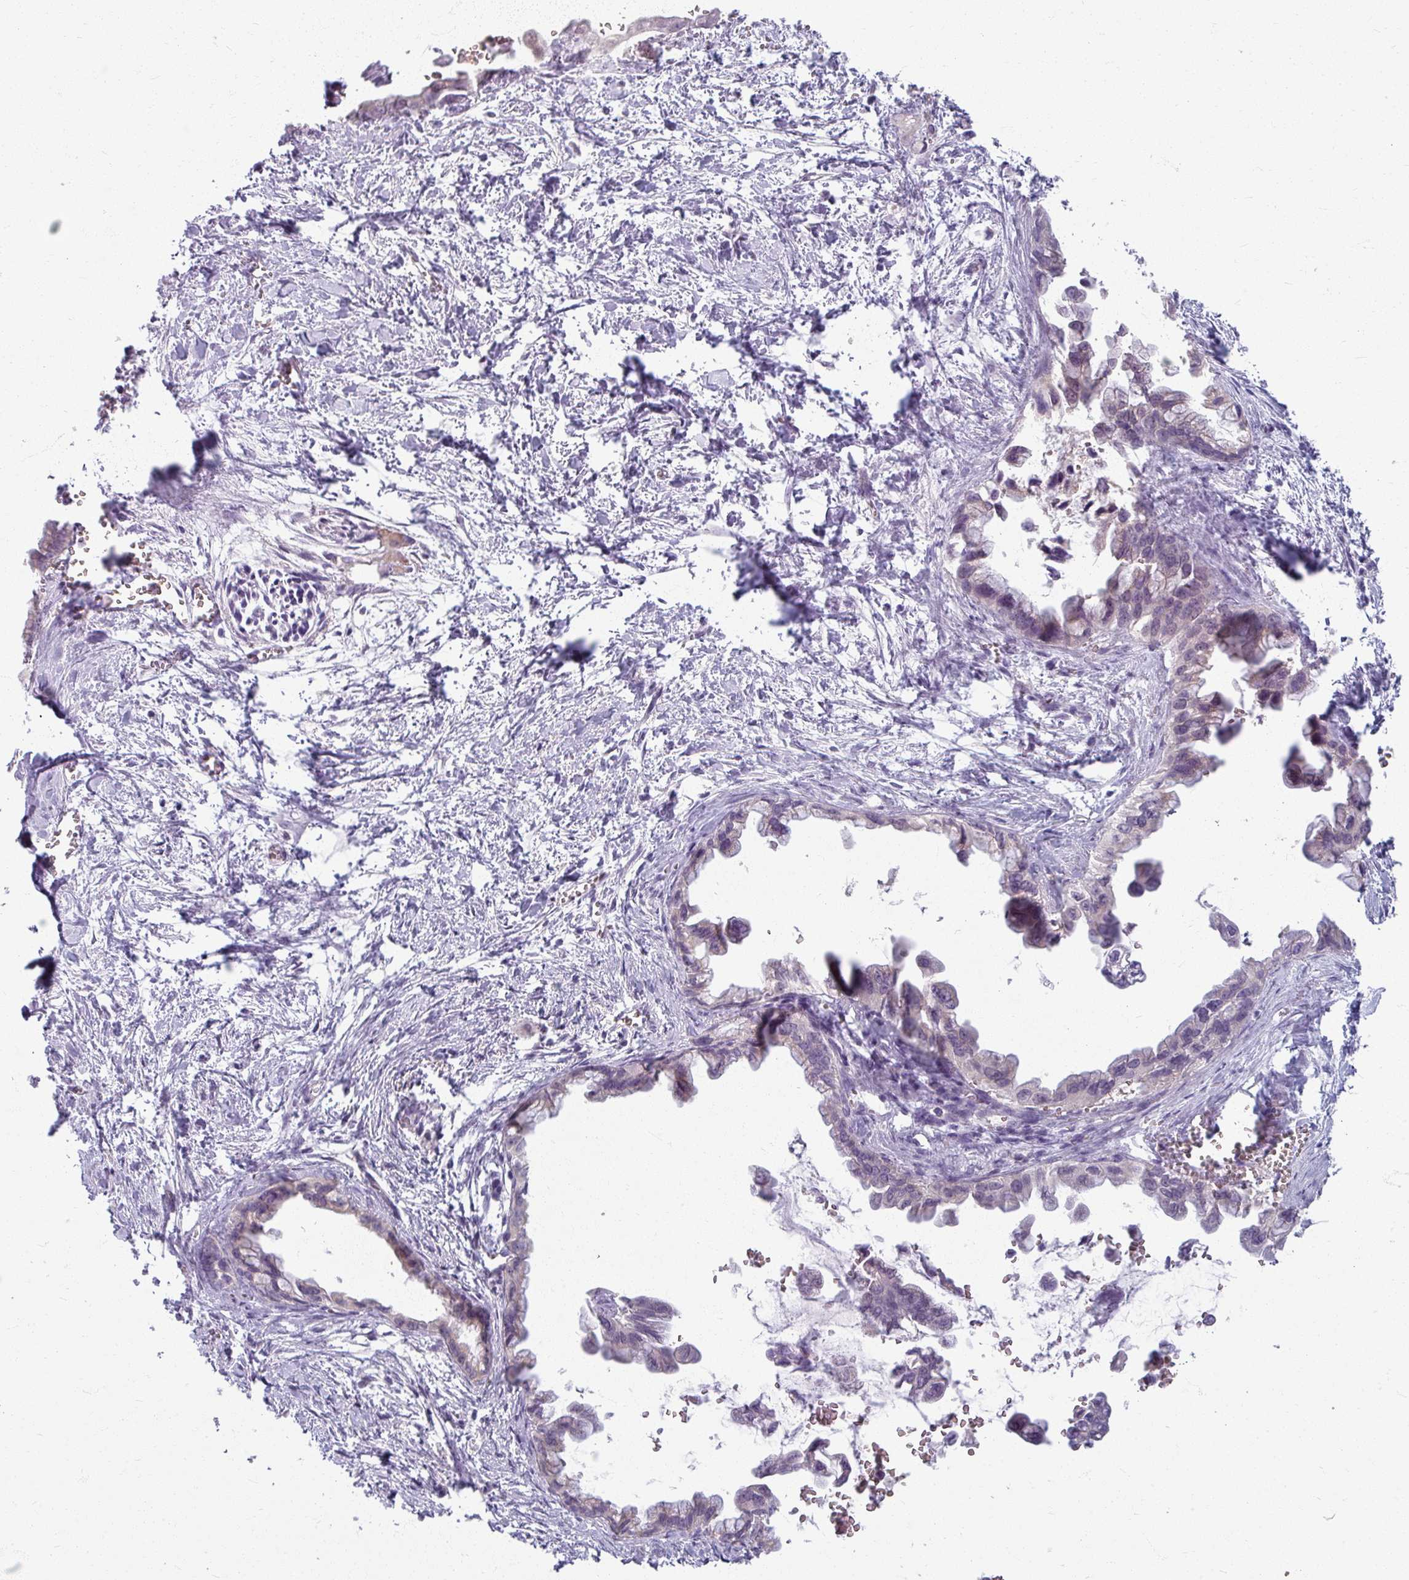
{"staining": {"intensity": "weak", "quantity": "<25%", "location": "cytoplasmic/membranous"}, "tissue": "pancreatic cancer", "cell_type": "Tumor cells", "image_type": "cancer", "snomed": [{"axis": "morphology", "description": "Adenocarcinoma, NOS"}, {"axis": "topography", "description": "Pancreas"}], "caption": "Immunohistochemistry histopathology image of neoplastic tissue: pancreatic cancer stained with DAB shows no significant protein positivity in tumor cells.", "gene": "KMT5C", "patient": {"sex": "male", "age": 61}}